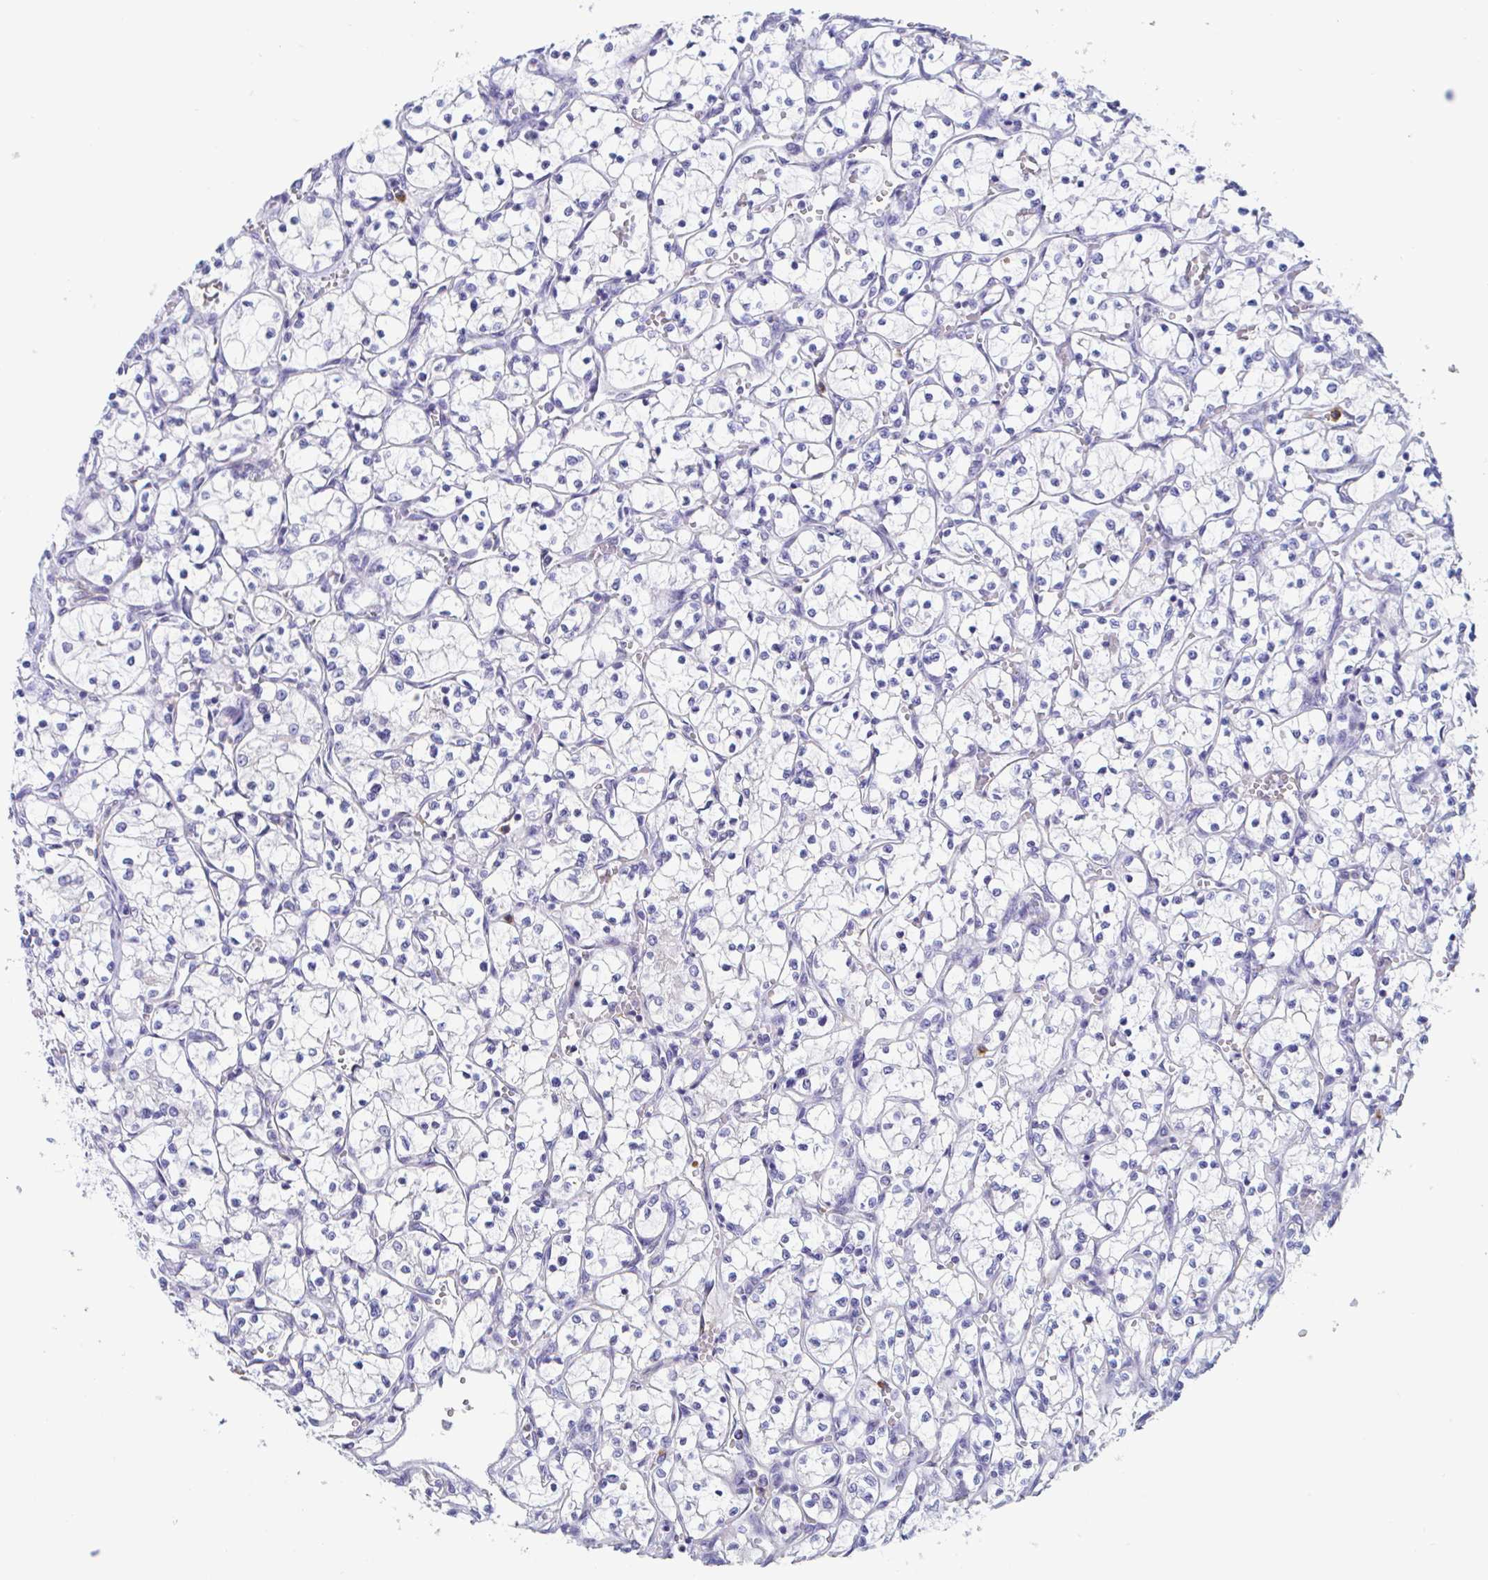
{"staining": {"intensity": "negative", "quantity": "none", "location": "none"}, "tissue": "renal cancer", "cell_type": "Tumor cells", "image_type": "cancer", "snomed": [{"axis": "morphology", "description": "Adenocarcinoma, NOS"}, {"axis": "topography", "description": "Kidney"}], "caption": "DAB immunohistochemical staining of human adenocarcinoma (renal) displays no significant expression in tumor cells.", "gene": "ZNHIT2", "patient": {"sex": "female", "age": 69}}